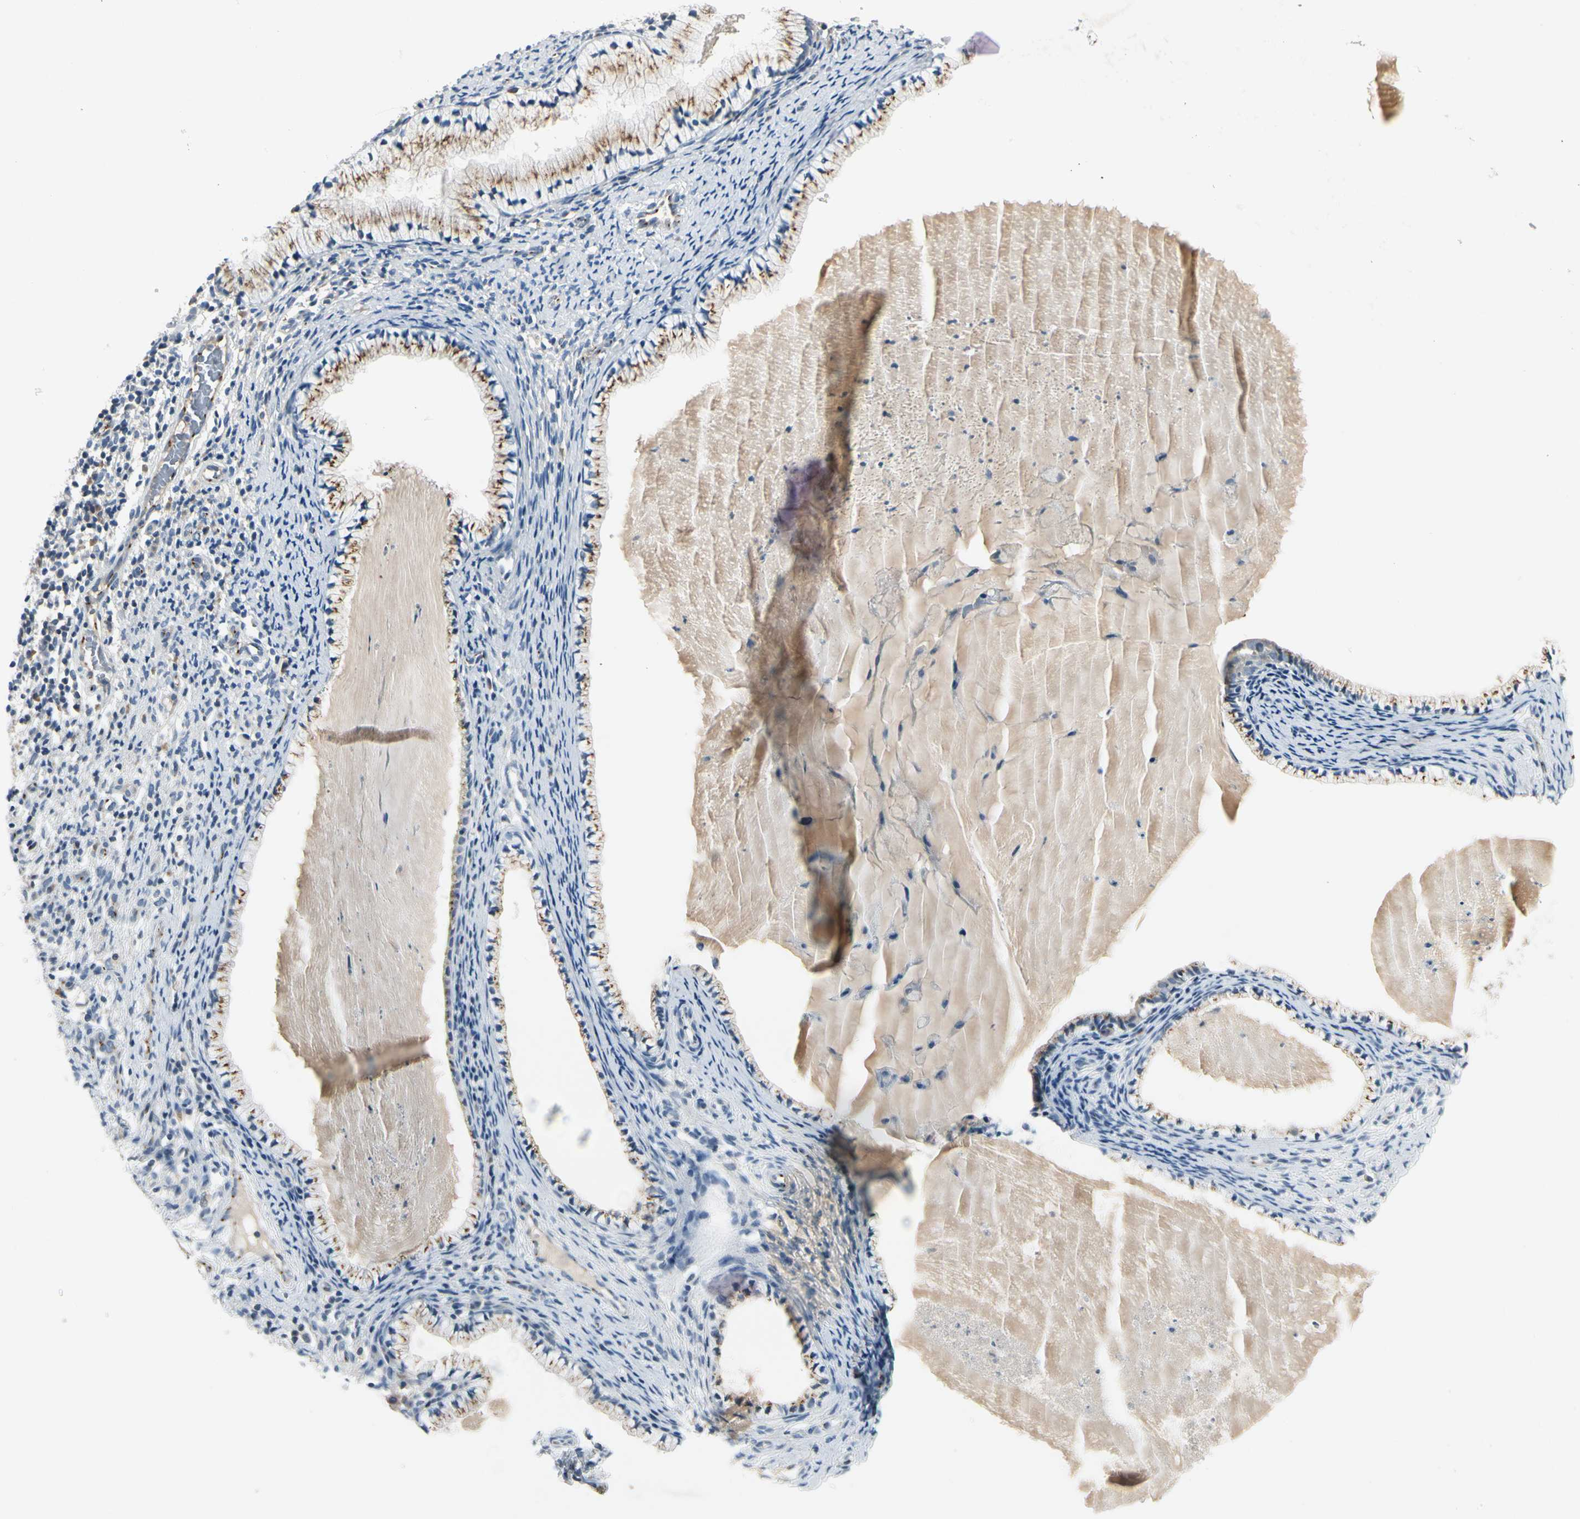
{"staining": {"intensity": "moderate", "quantity": ">75%", "location": "cytoplasmic/membranous"}, "tissue": "cervix", "cell_type": "Glandular cells", "image_type": "normal", "snomed": [{"axis": "morphology", "description": "Normal tissue, NOS"}, {"axis": "topography", "description": "Cervix"}], "caption": "A high-resolution image shows immunohistochemistry staining of benign cervix, which reveals moderate cytoplasmic/membranous positivity in approximately >75% of glandular cells. (DAB (3,3'-diaminobenzidine) IHC with brightfield microscopy, high magnification).", "gene": "MANSC1", "patient": {"sex": "female", "age": 70}}